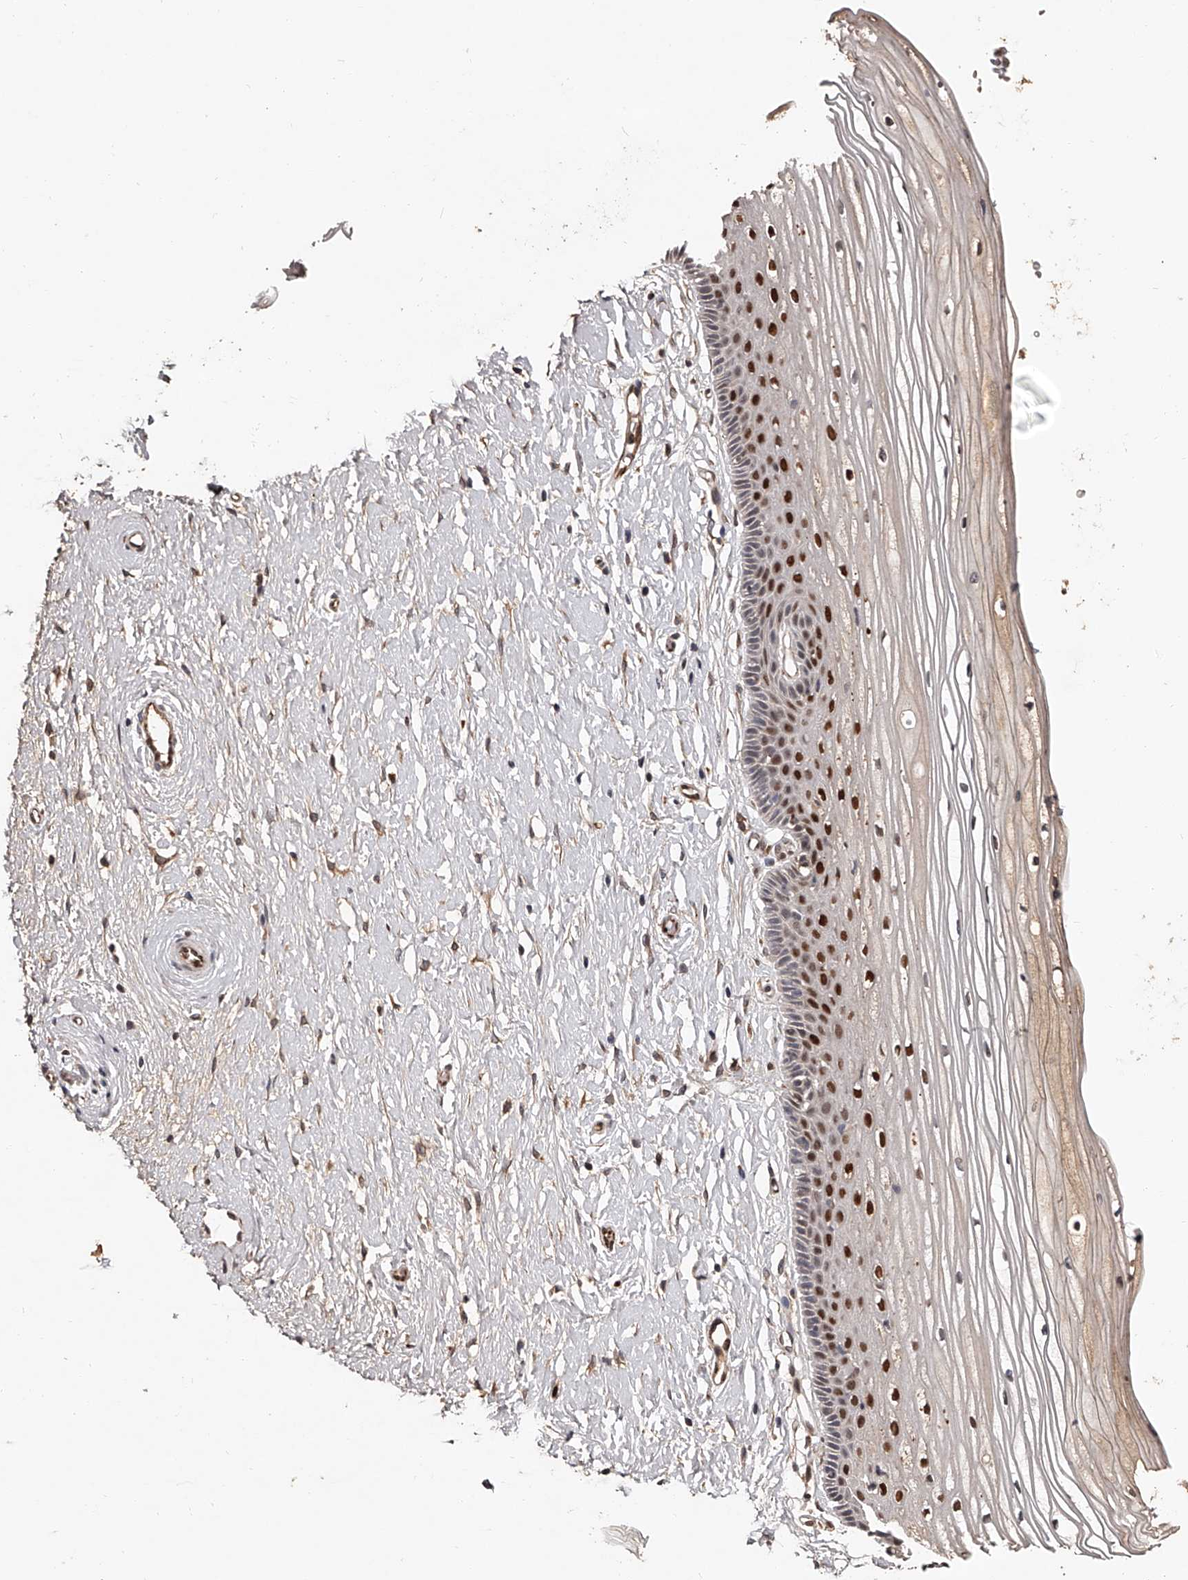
{"staining": {"intensity": "strong", "quantity": "<25%", "location": "nuclear"}, "tissue": "vagina", "cell_type": "Squamous epithelial cells", "image_type": "normal", "snomed": [{"axis": "morphology", "description": "Normal tissue, NOS"}, {"axis": "topography", "description": "Vagina"}, {"axis": "topography", "description": "Cervix"}], "caption": "A brown stain highlights strong nuclear expression of a protein in squamous epithelial cells of normal human vagina.", "gene": "URGCP", "patient": {"sex": "female", "age": 40}}